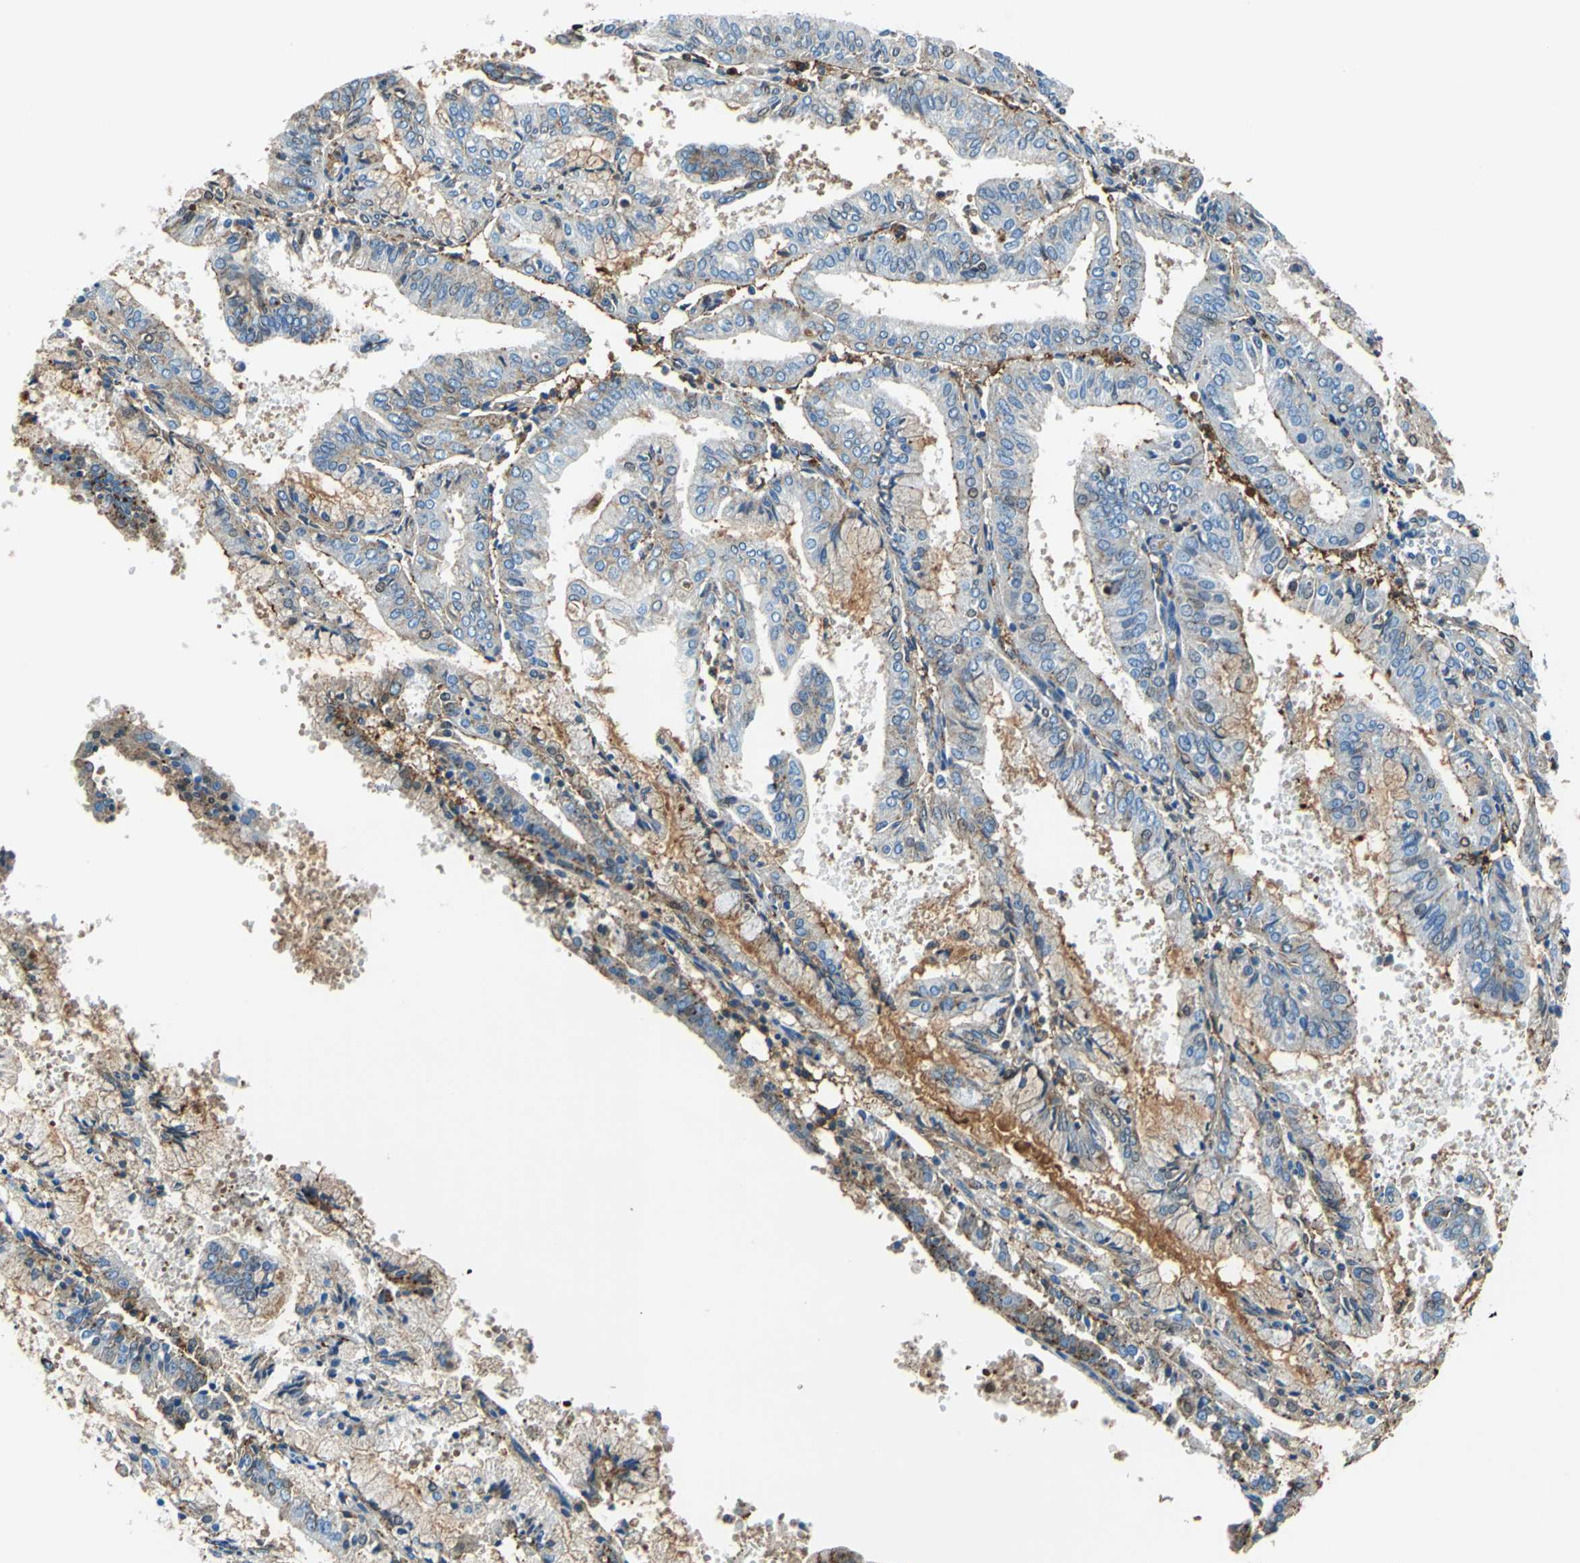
{"staining": {"intensity": "weak", "quantity": "25%-75%", "location": "cytoplasmic/membranous"}, "tissue": "endometrial cancer", "cell_type": "Tumor cells", "image_type": "cancer", "snomed": [{"axis": "morphology", "description": "Adenocarcinoma, NOS"}, {"axis": "topography", "description": "Endometrium"}], "caption": "A photomicrograph showing weak cytoplasmic/membranous positivity in about 25%-75% of tumor cells in endometrial cancer, as visualized by brown immunohistochemical staining.", "gene": "ALB", "patient": {"sex": "female", "age": 63}}